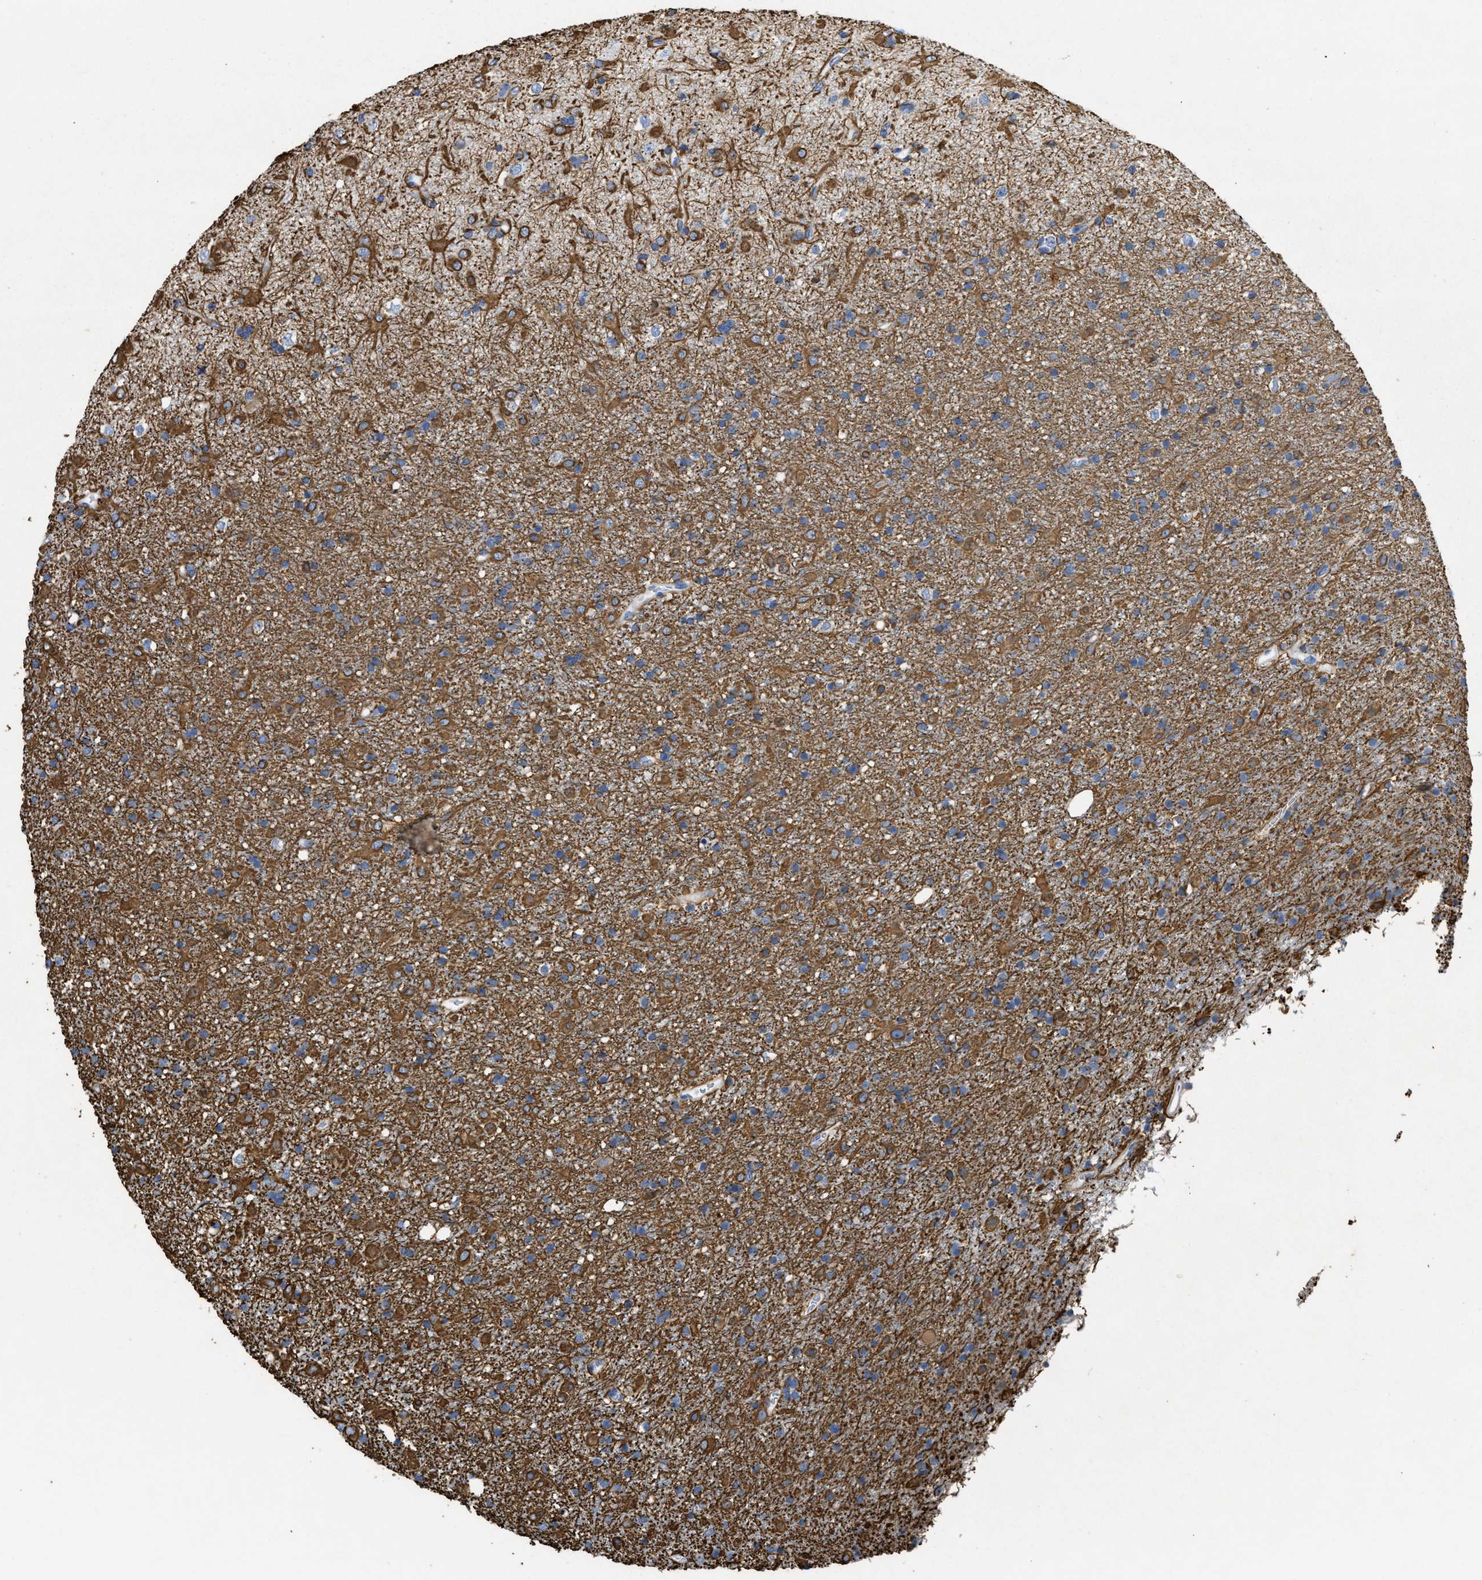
{"staining": {"intensity": "moderate", "quantity": ">75%", "location": "cytoplasmic/membranous"}, "tissue": "glioma", "cell_type": "Tumor cells", "image_type": "cancer", "snomed": [{"axis": "morphology", "description": "Glioma, malignant, Low grade"}, {"axis": "topography", "description": "Brain"}], "caption": "Immunohistochemistry staining of glioma, which exhibits medium levels of moderate cytoplasmic/membranous expression in approximately >75% of tumor cells indicating moderate cytoplasmic/membranous protein staining. The staining was performed using DAB (3,3'-diaminobenzidine) (brown) for protein detection and nuclei were counterstained in hematoxylin (blue).", "gene": "DLC1", "patient": {"sex": "male", "age": 65}}